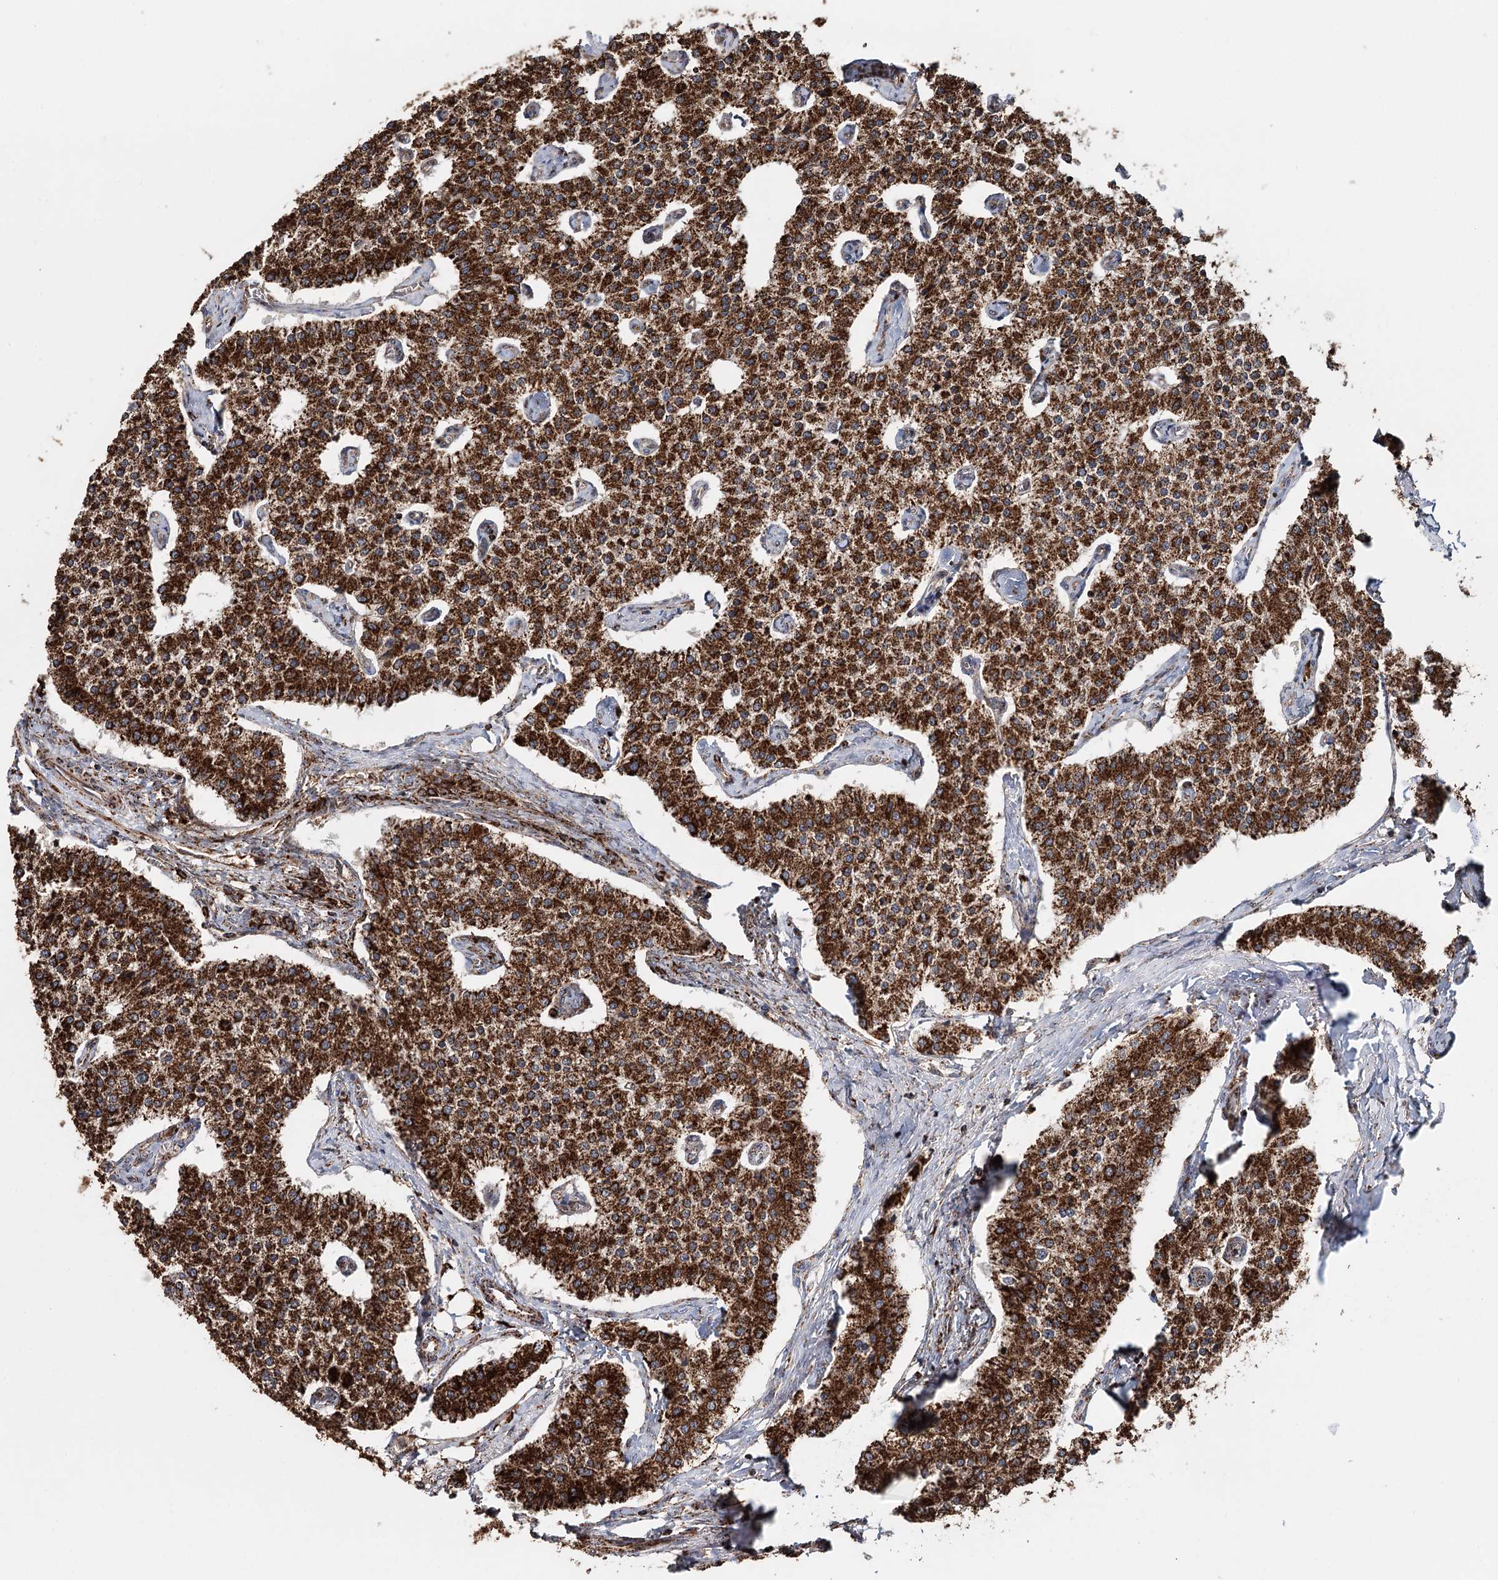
{"staining": {"intensity": "strong", "quantity": ">75%", "location": "cytoplasmic/membranous"}, "tissue": "carcinoid", "cell_type": "Tumor cells", "image_type": "cancer", "snomed": [{"axis": "morphology", "description": "Carcinoid, malignant, NOS"}, {"axis": "topography", "description": "Colon"}], "caption": "Immunohistochemical staining of human malignant carcinoid exhibits high levels of strong cytoplasmic/membranous expression in about >75% of tumor cells.", "gene": "APH1A", "patient": {"sex": "female", "age": 52}}